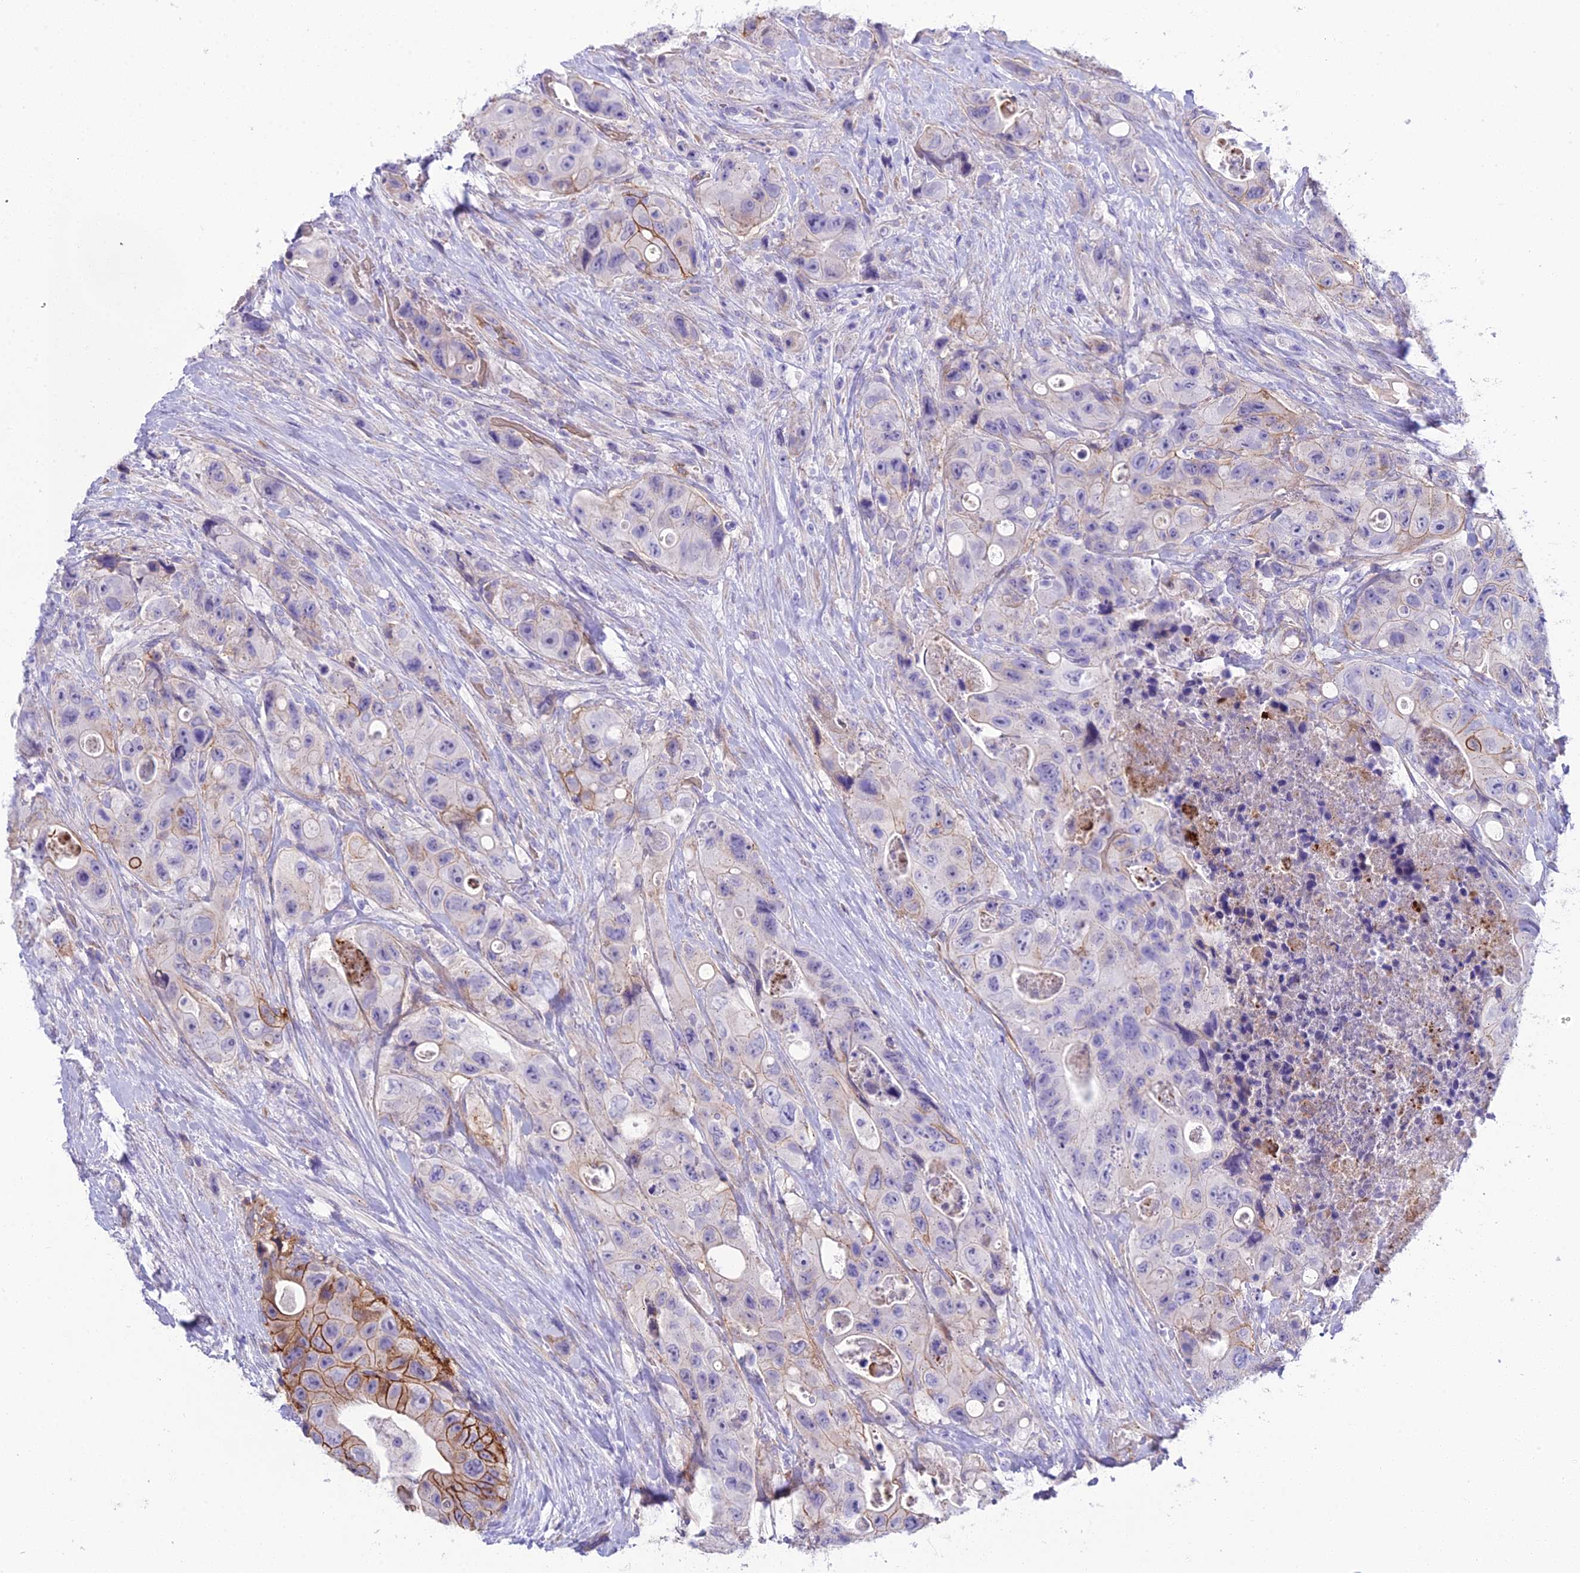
{"staining": {"intensity": "strong", "quantity": "<25%", "location": "cytoplasmic/membranous"}, "tissue": "colorectal cancer", "cell_type": "Tumor cells", "image_type": "cancer", "snomed": [{"axis": "morphology", "description": "Adenocarcinoma, NOS"}, {"axis": "topography", "description": "Colon"}], "caption": "Immunohistochemical staining of colorectal adenocarcinoma exhibits medium levels of strong cytoplasmic/membranous protein expression in approximately <25% of tumor cells.", "gene": "OR1Q1", "patient": {"sex": "female", "age": 46}}